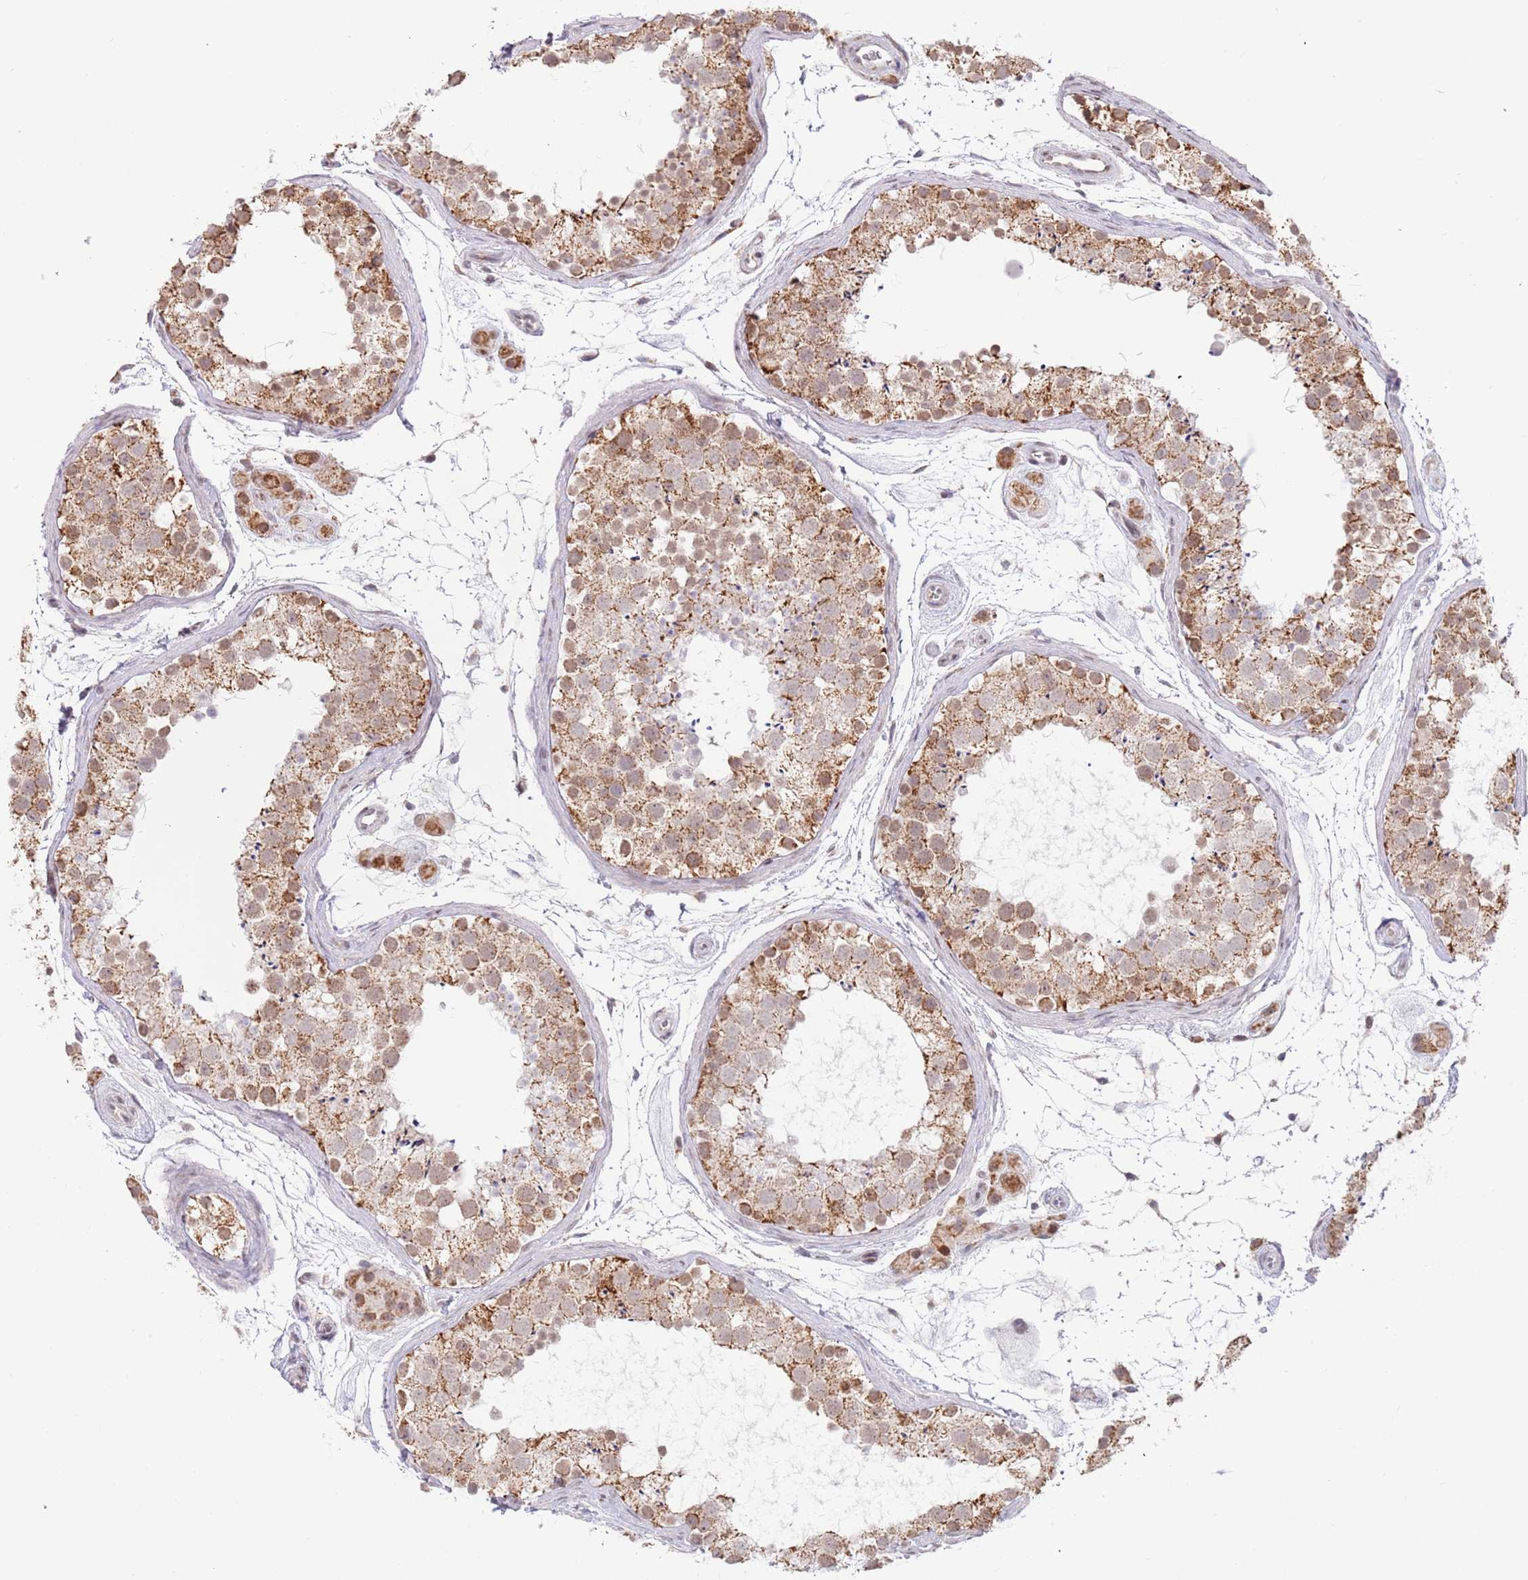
{"staining": {"intensity": "moderate", "quantity": ">75%", "location": "cytoplasmic/membranous"}, "tissue": "testis", "cell_type": "Cells in seminiferous ducts", "image_type": "normal", "snomed": [{"axis": "morphology", "description": "Normal tissue, NOS"}, {"axis": "topography", "description": "Testis"}], "caption": "An image of human testis stained for a protein reveals moderate cytoplasmic/membranous brown staining in cells in seminiferous ducts.", "gene": "TIMM13", "patient": {"sex": "male", "age": 41}}